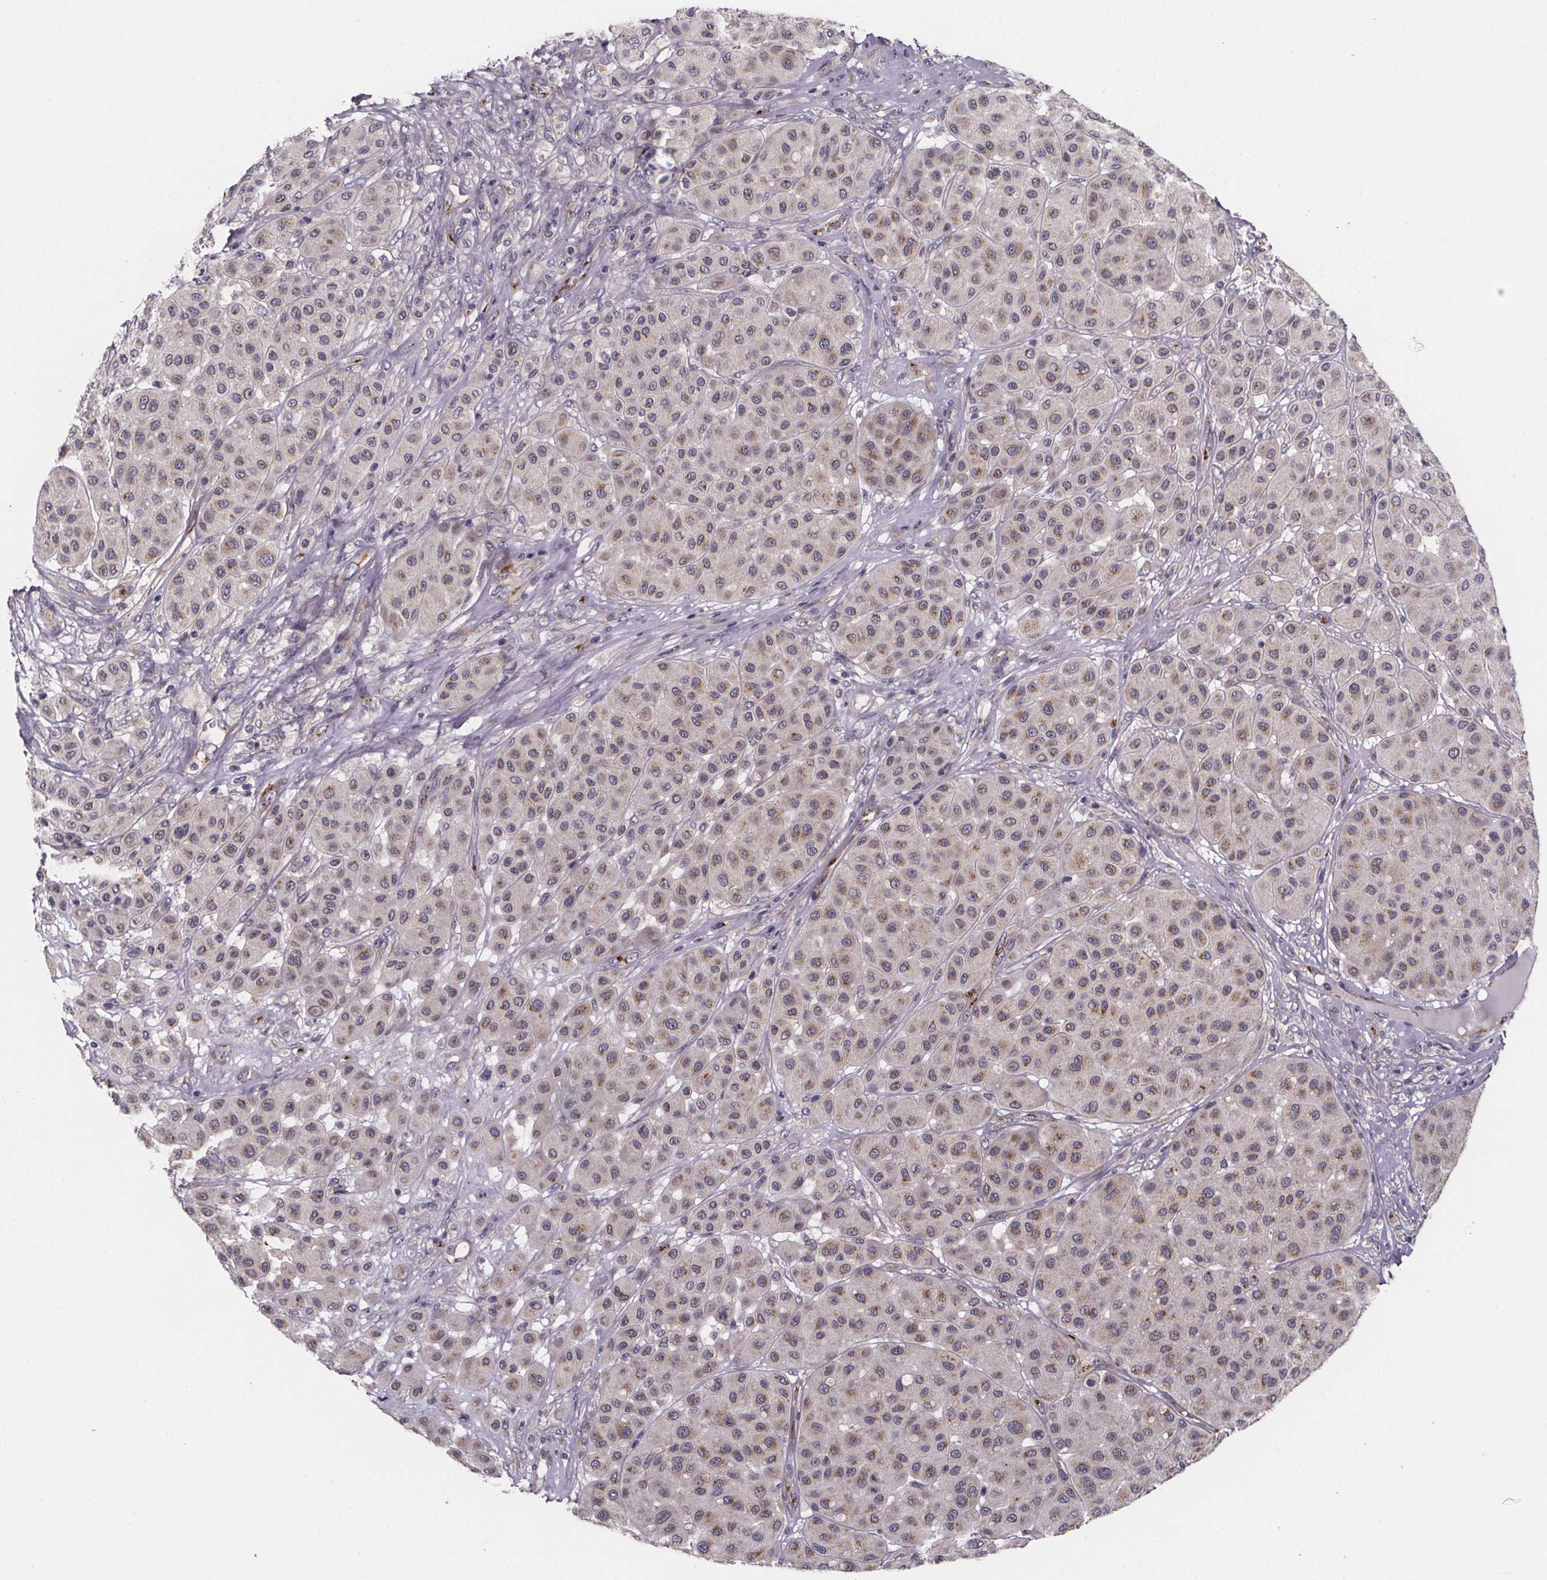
{"staining": {"intensity": "moderate", "quantity": "<25%", "location": "cytoplasmic/membranous"}, "tissue": "melanoma", "cell_type": "Tumor cells", "image_type": "cancer", "snomed": [{"axis": "morphology", "description": "Malignant melanoma, Metastatic site"}, {"axis": "topography", "description": "Smooth muscle"}], "caption": "IHC (DAB) staining of malignant melanoma (metastatic site) shows moderate cytoplasmic/membranous protein expression in about <25% of tumor cells. The staining is performed using DAB brown chromogen to label protein expression. The nuclei are counter-stained blue using hematoxylin.", "gene": "NDST1", "patient": {"sex": "male", "age": 41}}